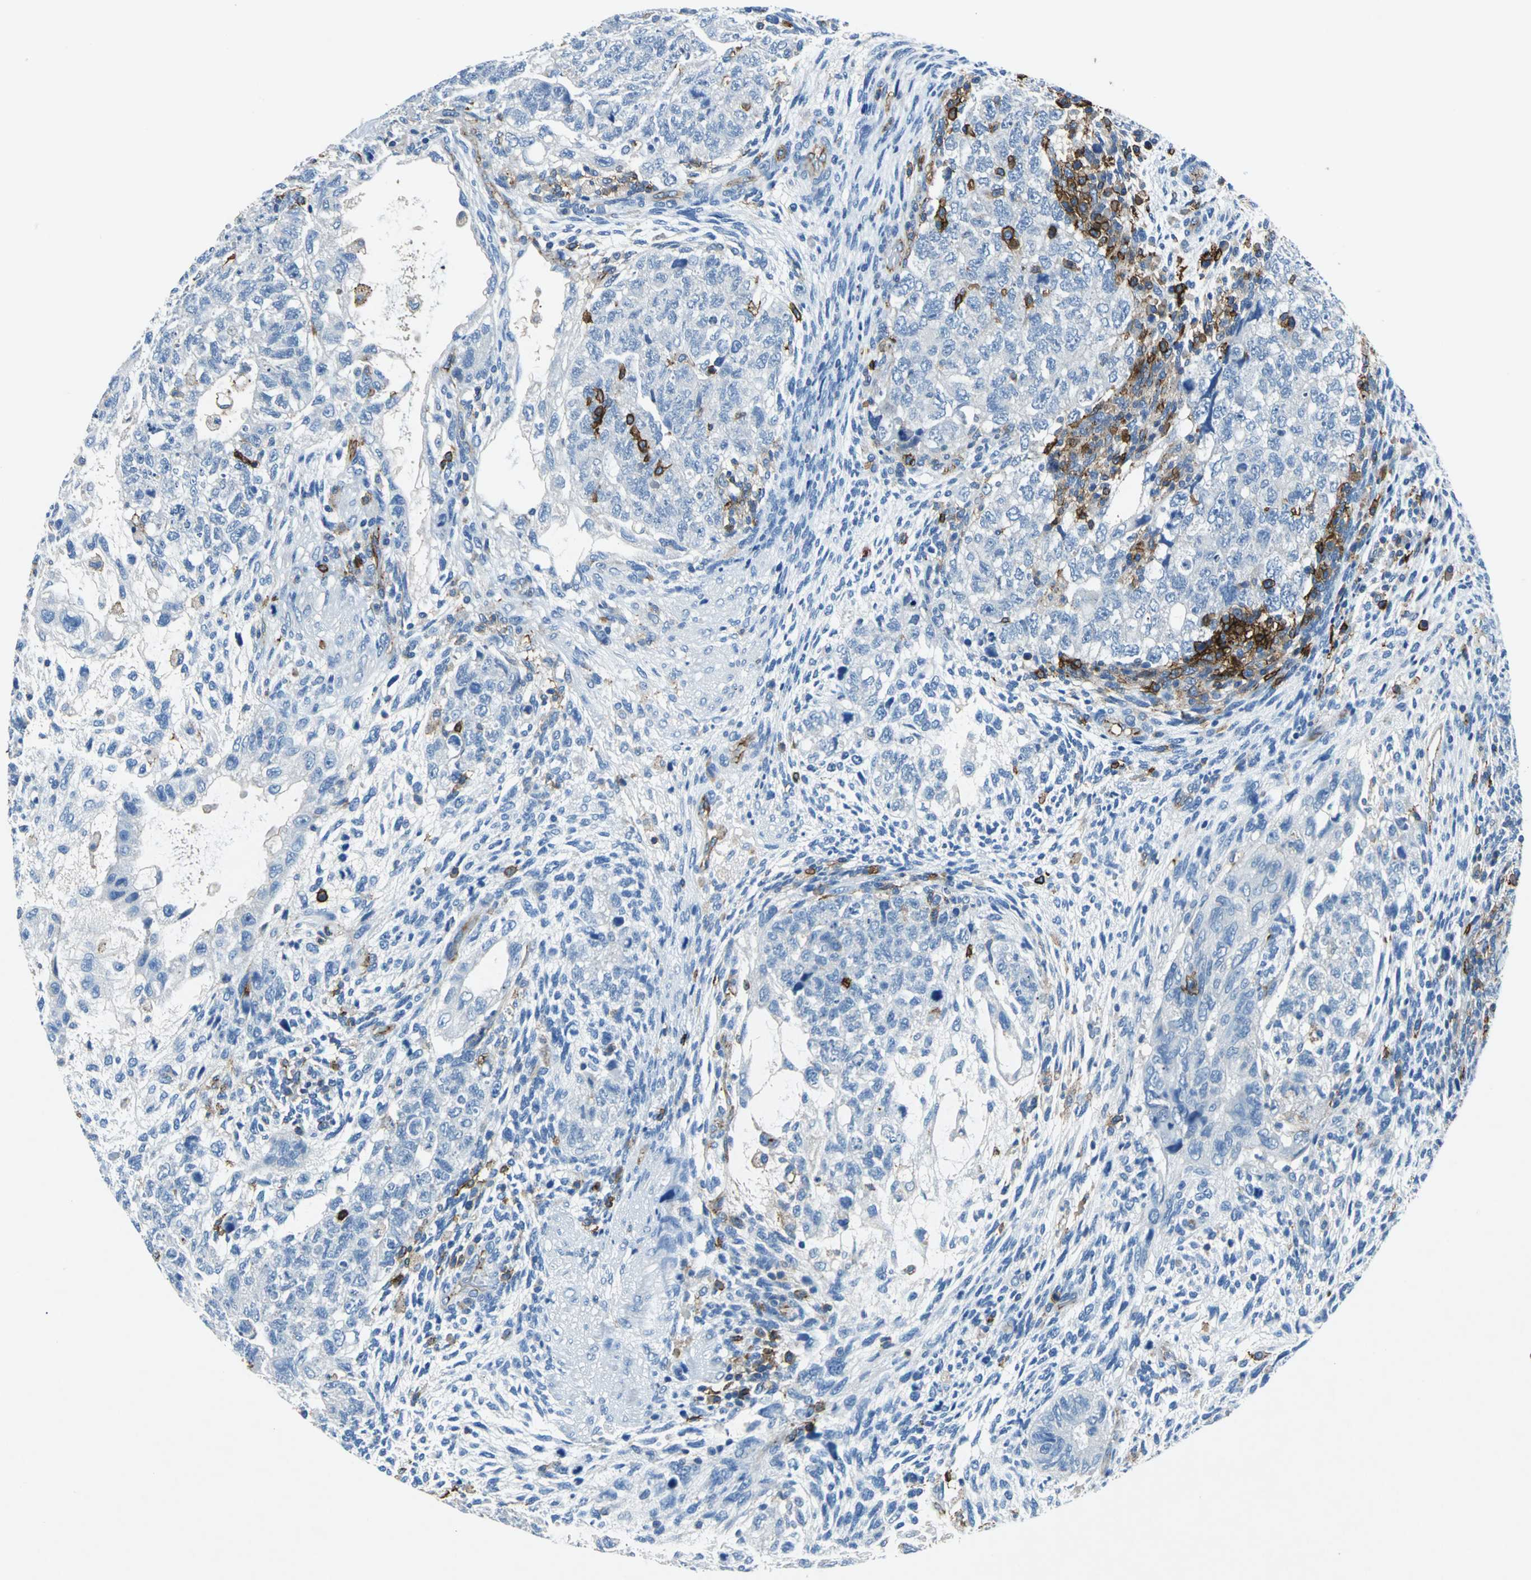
{"staining": {"intensity": "negative", "quantity": "none", "location": "none"}, "tissue": "testis cancer", "cell_type": "Tumor cells", "image_type": "cancer", "snomed": [{"axis": "morphology", "description": "Normal tissue, NOS"}, {"axis": "morphology", "description": "Carcinoma, Embryonal, NOS"}, {"axis": "topography", "description": "Testis"}], "caption": "Tumor cells show no significant expression in testis embryonal carcinoma.", "gene": "RPS13", "patient": {"sex": "male", "age": 36}}